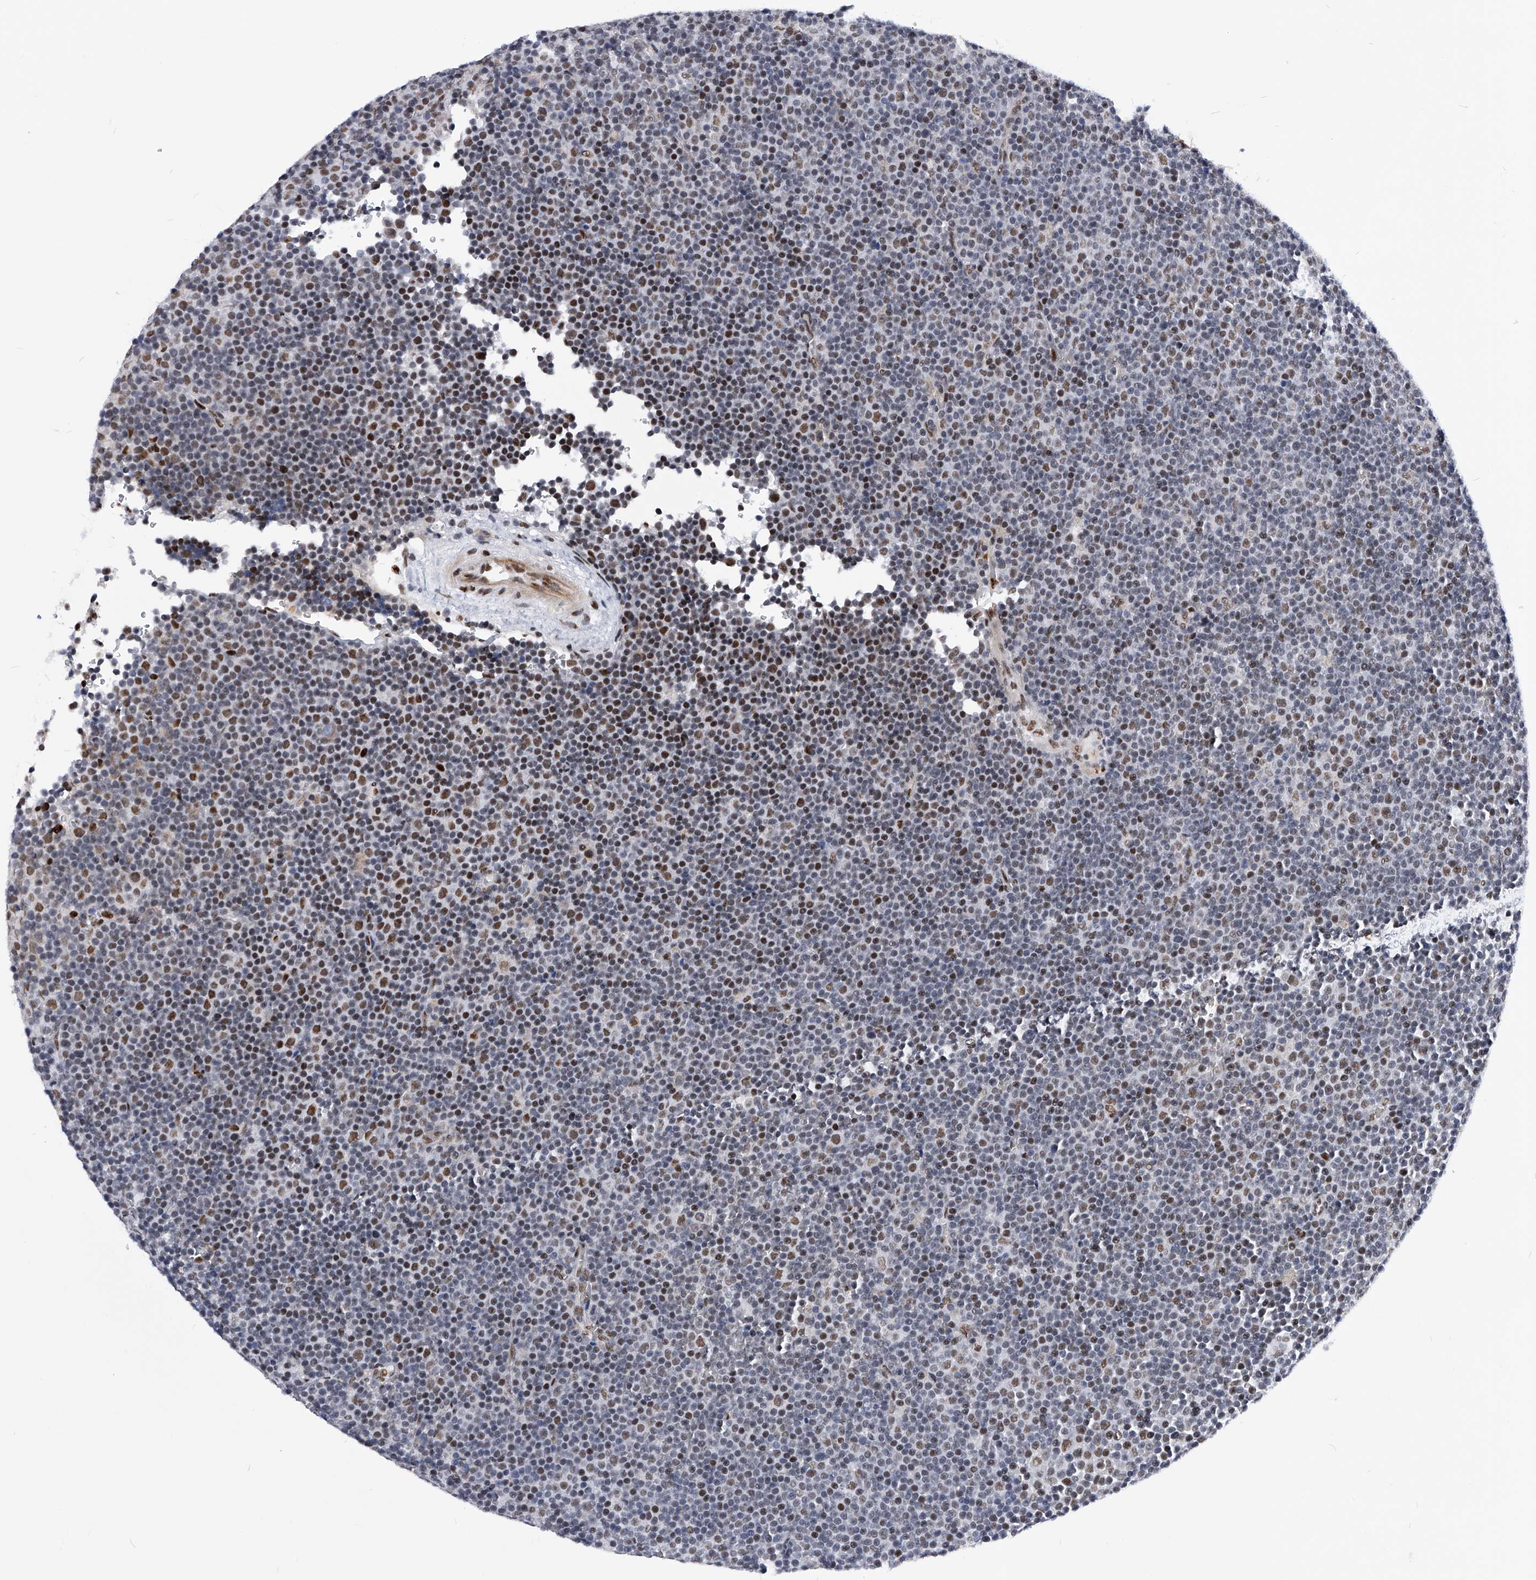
{"staining": {"intensity": "moderate", "quantity": "25%-75%", "location": "nuclear"}, "tissue": "lymphoma", "cell_type": "Tumor cells", "image_type": "cancer", "snomed": [{"axis": "morphology", "description": "Malignant lymphoma, non-Hodgkin's type, Low grade"}, {"axis": "topography", "description": "Lymph node"}], "caption": "Protein expression analysis of human malignant lymphoma, non-Hodgkin's type (low-grade) reveals moderate nuclear expression in about 25%-75% of tumor cells.", "gene": "TESK2", "patient": {"sex": "female", "age": 67}}